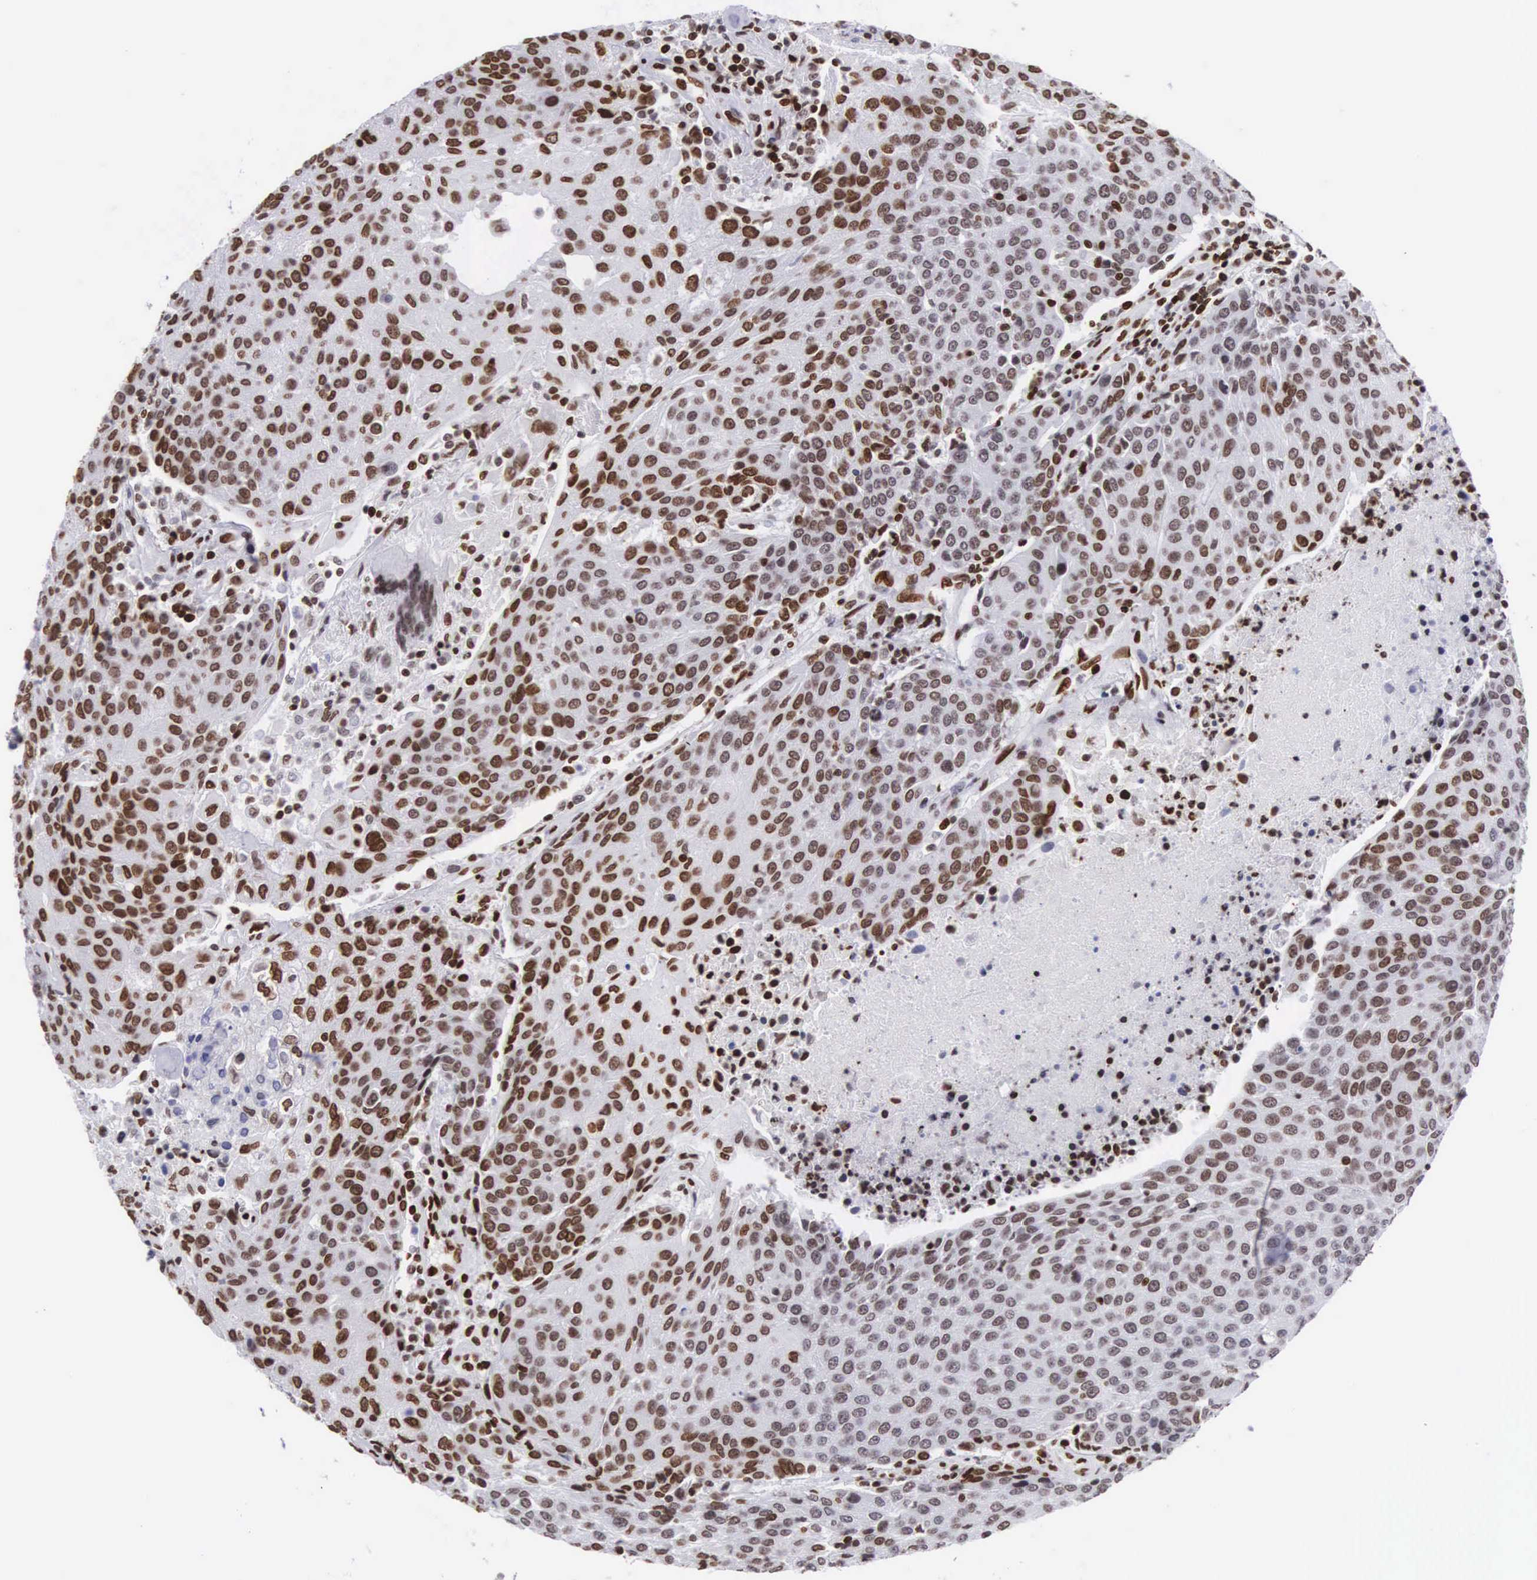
{"staining": {"intensity": "strong", "quantity": ">75%", "location": "nuclear"}, "tissue": "urothelial cancer", "cell_type": "Tumor cells", "image_type": "cancer", "snomed": [{"axis": "morphology", "description": "Urothelial carcinoma, High grade"}, {"axis": "topography", "description": "Urinary bladder"}], "caption": "Immunohistochemical staining of human high-grade urothelial carcinoma exhibits high levels of strong nuclear protein positivity in about >75% of tumor cells. The staining was performed using DAB to visualize the protein expression in brown, while the nuclei were stained in blue with hematoxylin (Magnification: 20x).", "gene": "MECP2", "patient": {"sex": "female", "age": 85}}